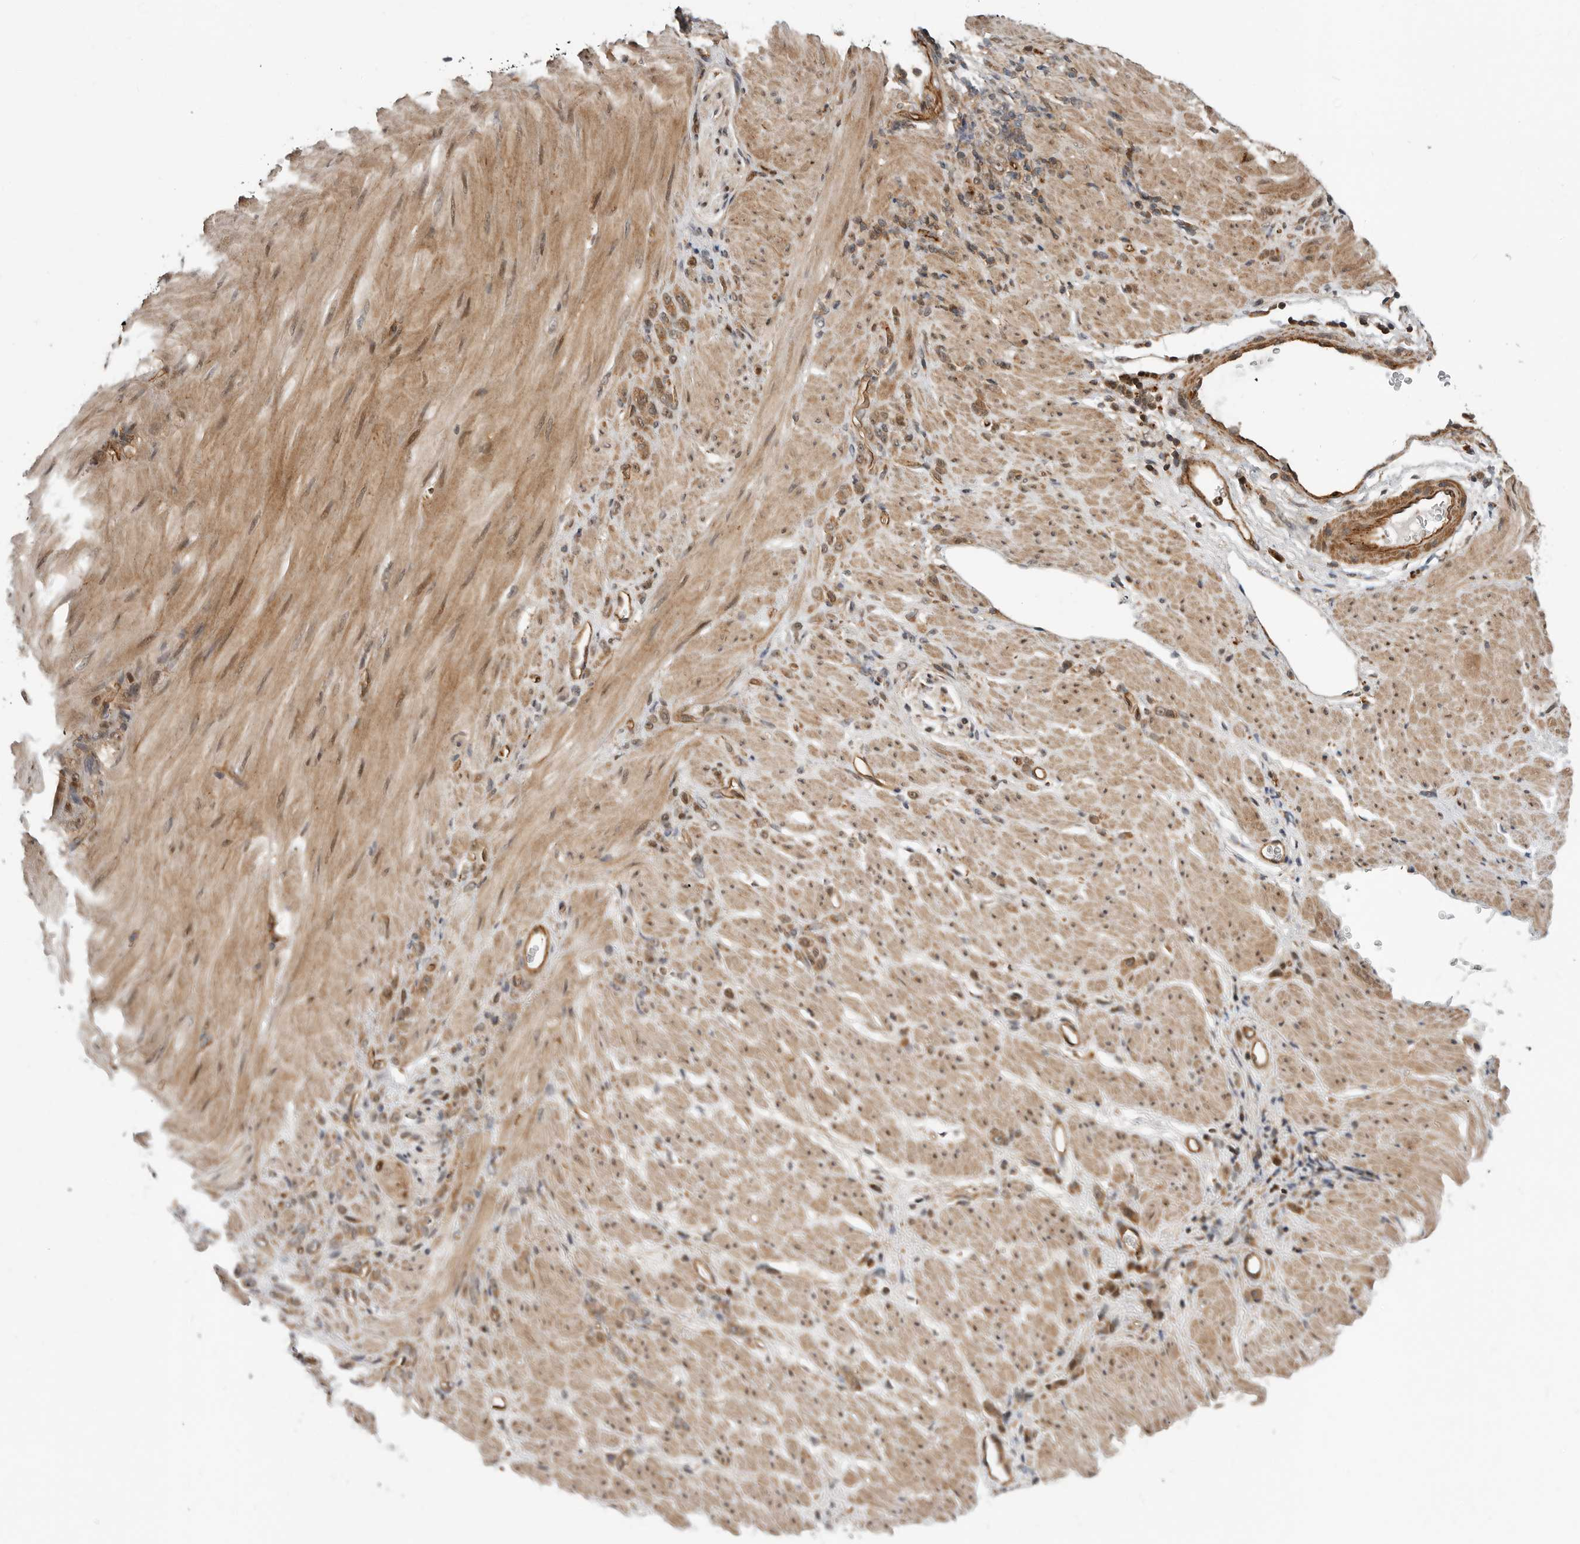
{"staining": {"intensity": "moderate", "quantity": ">75%", "location": "cytoplasmic/membranous,nuclear"}, "tissue": "stomach cancer", "cell_type": "Tumor cells", "image_type": "cancer", "snomed": [{"axis": "morphology", "description": "Normal tissue, NOS"}, {"axis": "morphology", "description": "Adenocarcinoma, NOS"}, {"axis": "topography", "description": "Stomach"}], "caption": "A histopathology image of human adenocarcinoma (stomach) stained for a protein reveals moderate cytoplasmic/membranous and nuclear brown staining in tumor cells.", "gene": "STRAP", "patient": {"sex": "male", "age": 82}}